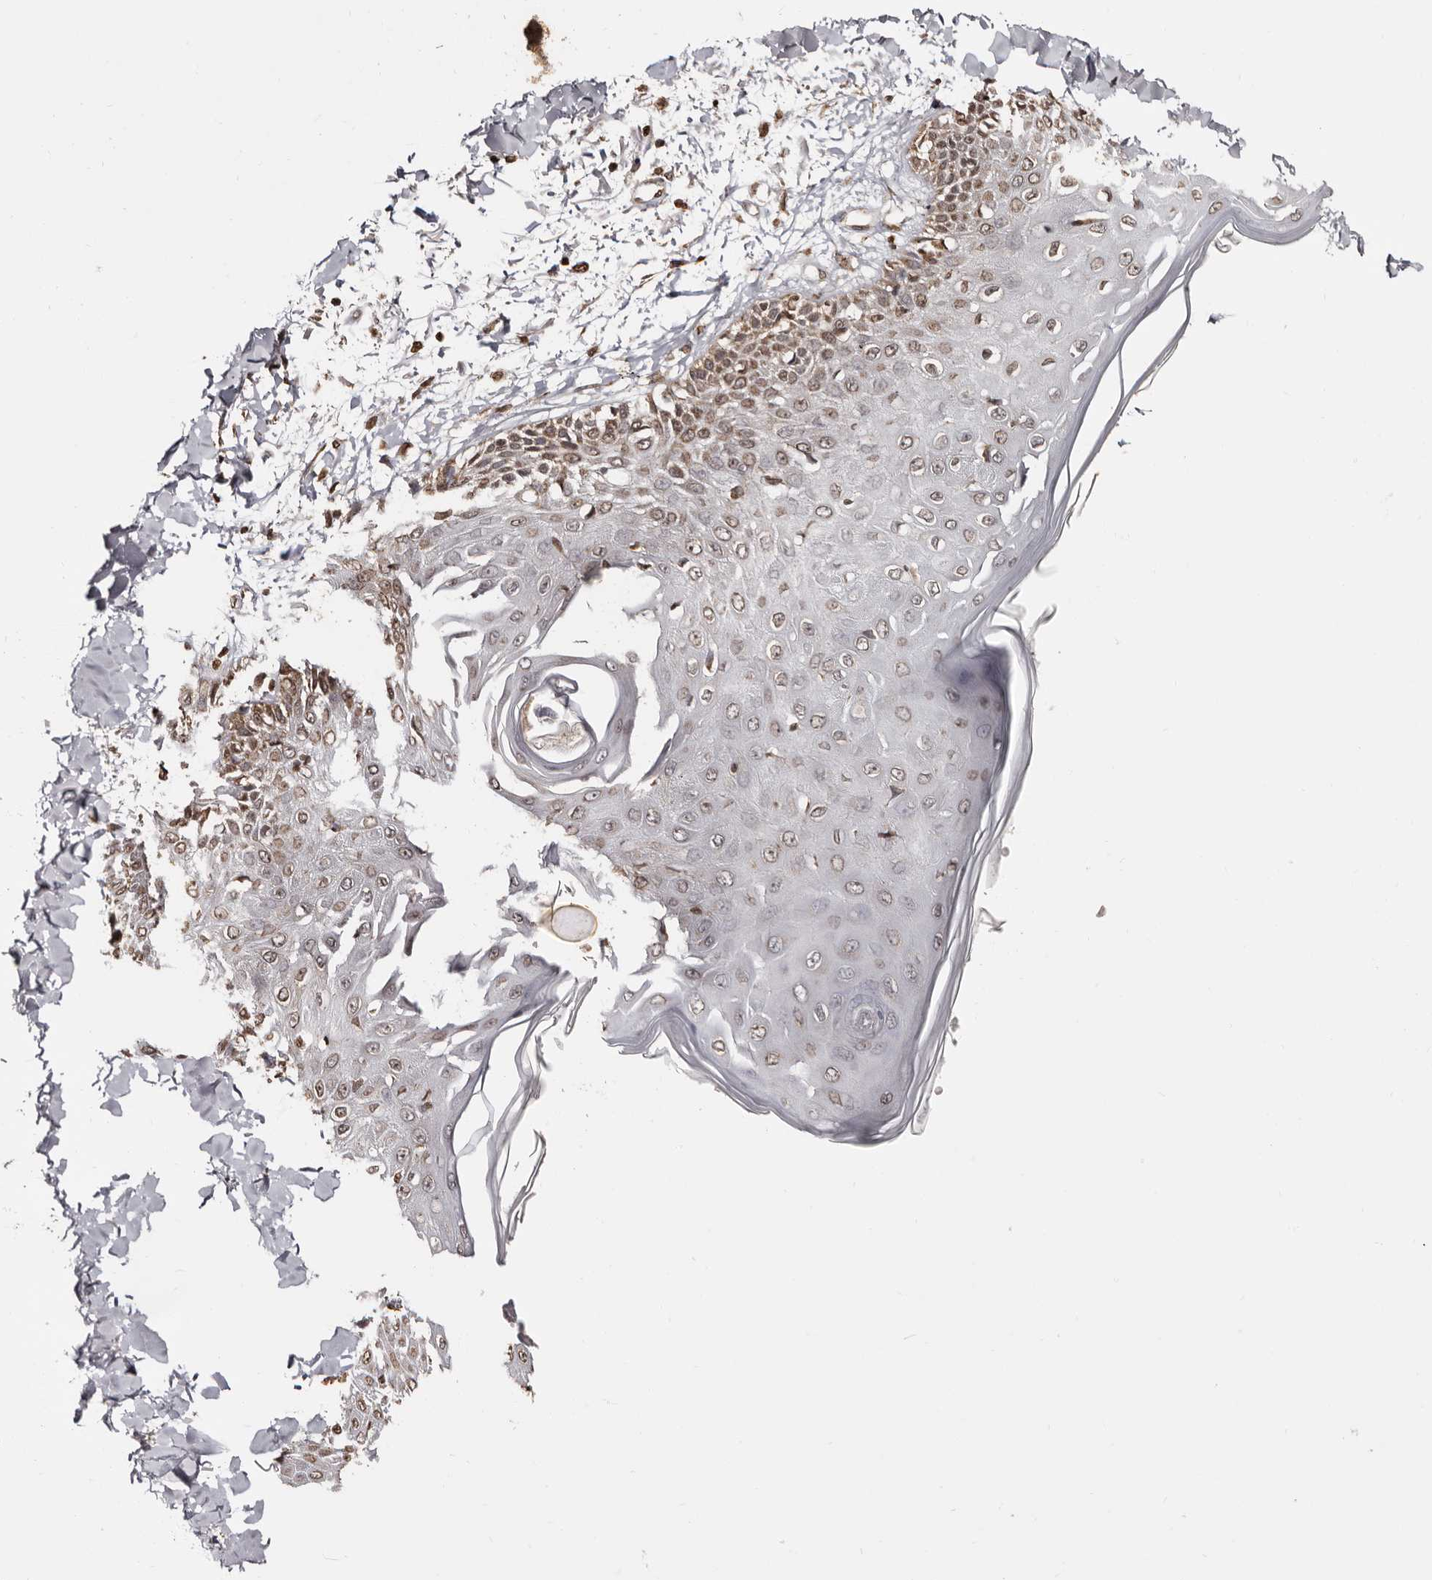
{"staining": {"intensity": "moderate", "quantity": ">75%", "location": "cytoplasmic/membranous,nuclear"}, "tissue": "skin", "cell_type": "Fibroblasts", "image_type": "normal", "snomed": [{"axis": "morphology", "description": "Normal tissue, NOS"}, {"axis": "morphology", "description": "Squamous cell carcinoma, NOS"}, {"axis": "topography", "description": "Skin"}, {"axis": "topography", "description": "Peripheral nerve tissue"}], "caption": "A photomicrograph of human skin stained for a protein displays moderate cytoplasmic/membranous,nuclear brown staining in fibroblasts.", "gene": "CCDC190", "patient": {"sex": "male", "age": 83}}